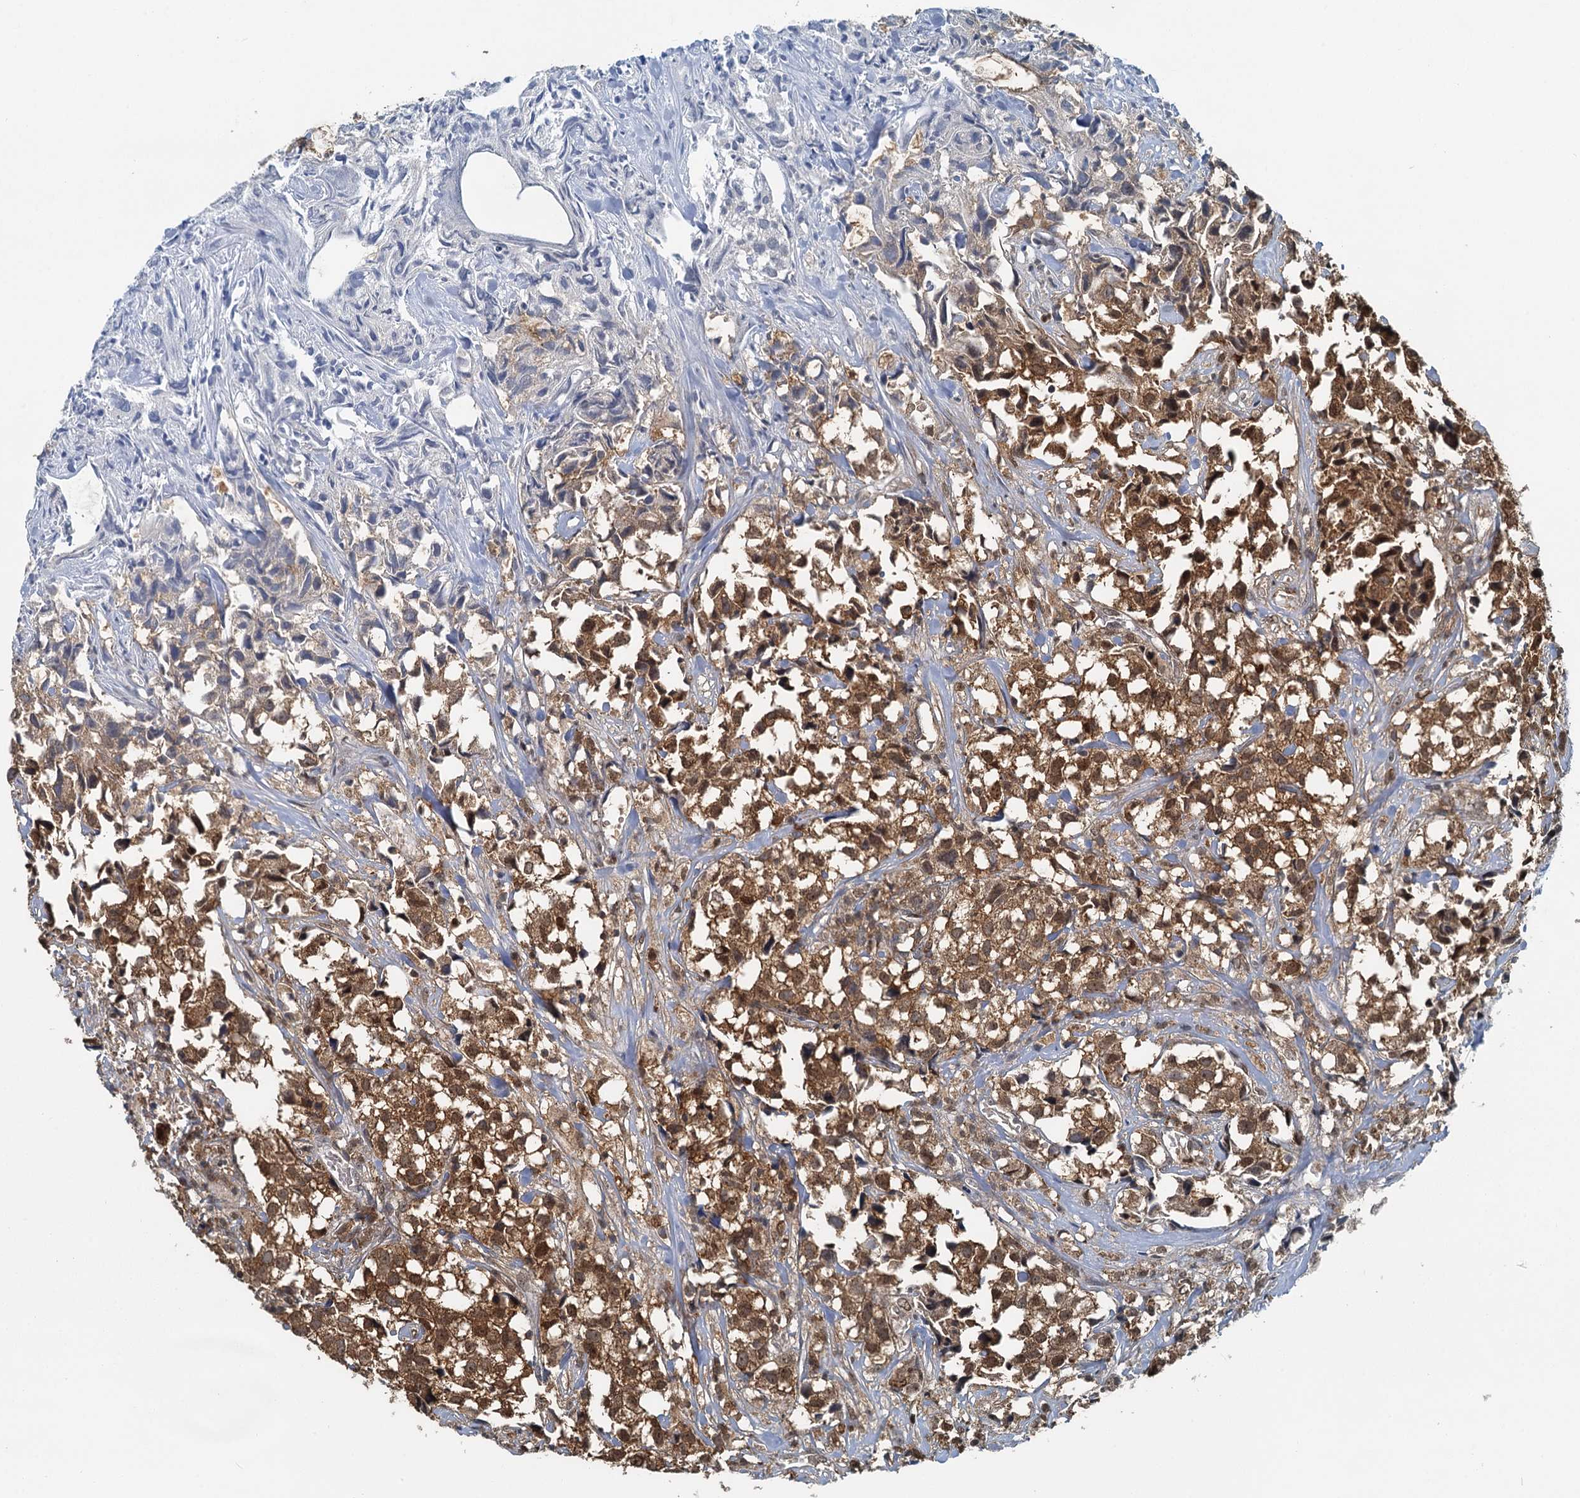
{"staining": {"intensity": "moderate", "quantity": ">75%", "location": "cytoplasmic/membranous"}, "tissue": "urothelial cancer", "cell_type": "Tumor cells", "image_type": "cancer", "snomed": [{"axis": "morphology", "description": "Urothelial carcinoma, High grade"}, {"axis": "topography", "description": "Urinary bladder"}], "caption": "A high-resolution photomicrograph shows IHC staining of high-grade urothelial carcinoma, which exhibits moderate cytoplasmic/membranous expression in about >75% of tumor cells. Using DAB (brown) and hematoxylin (blue) stains, captured at high magnification using brightfield microscopy.", "gene": "GPI", "patient": {"sex": "female", "age": 75}}